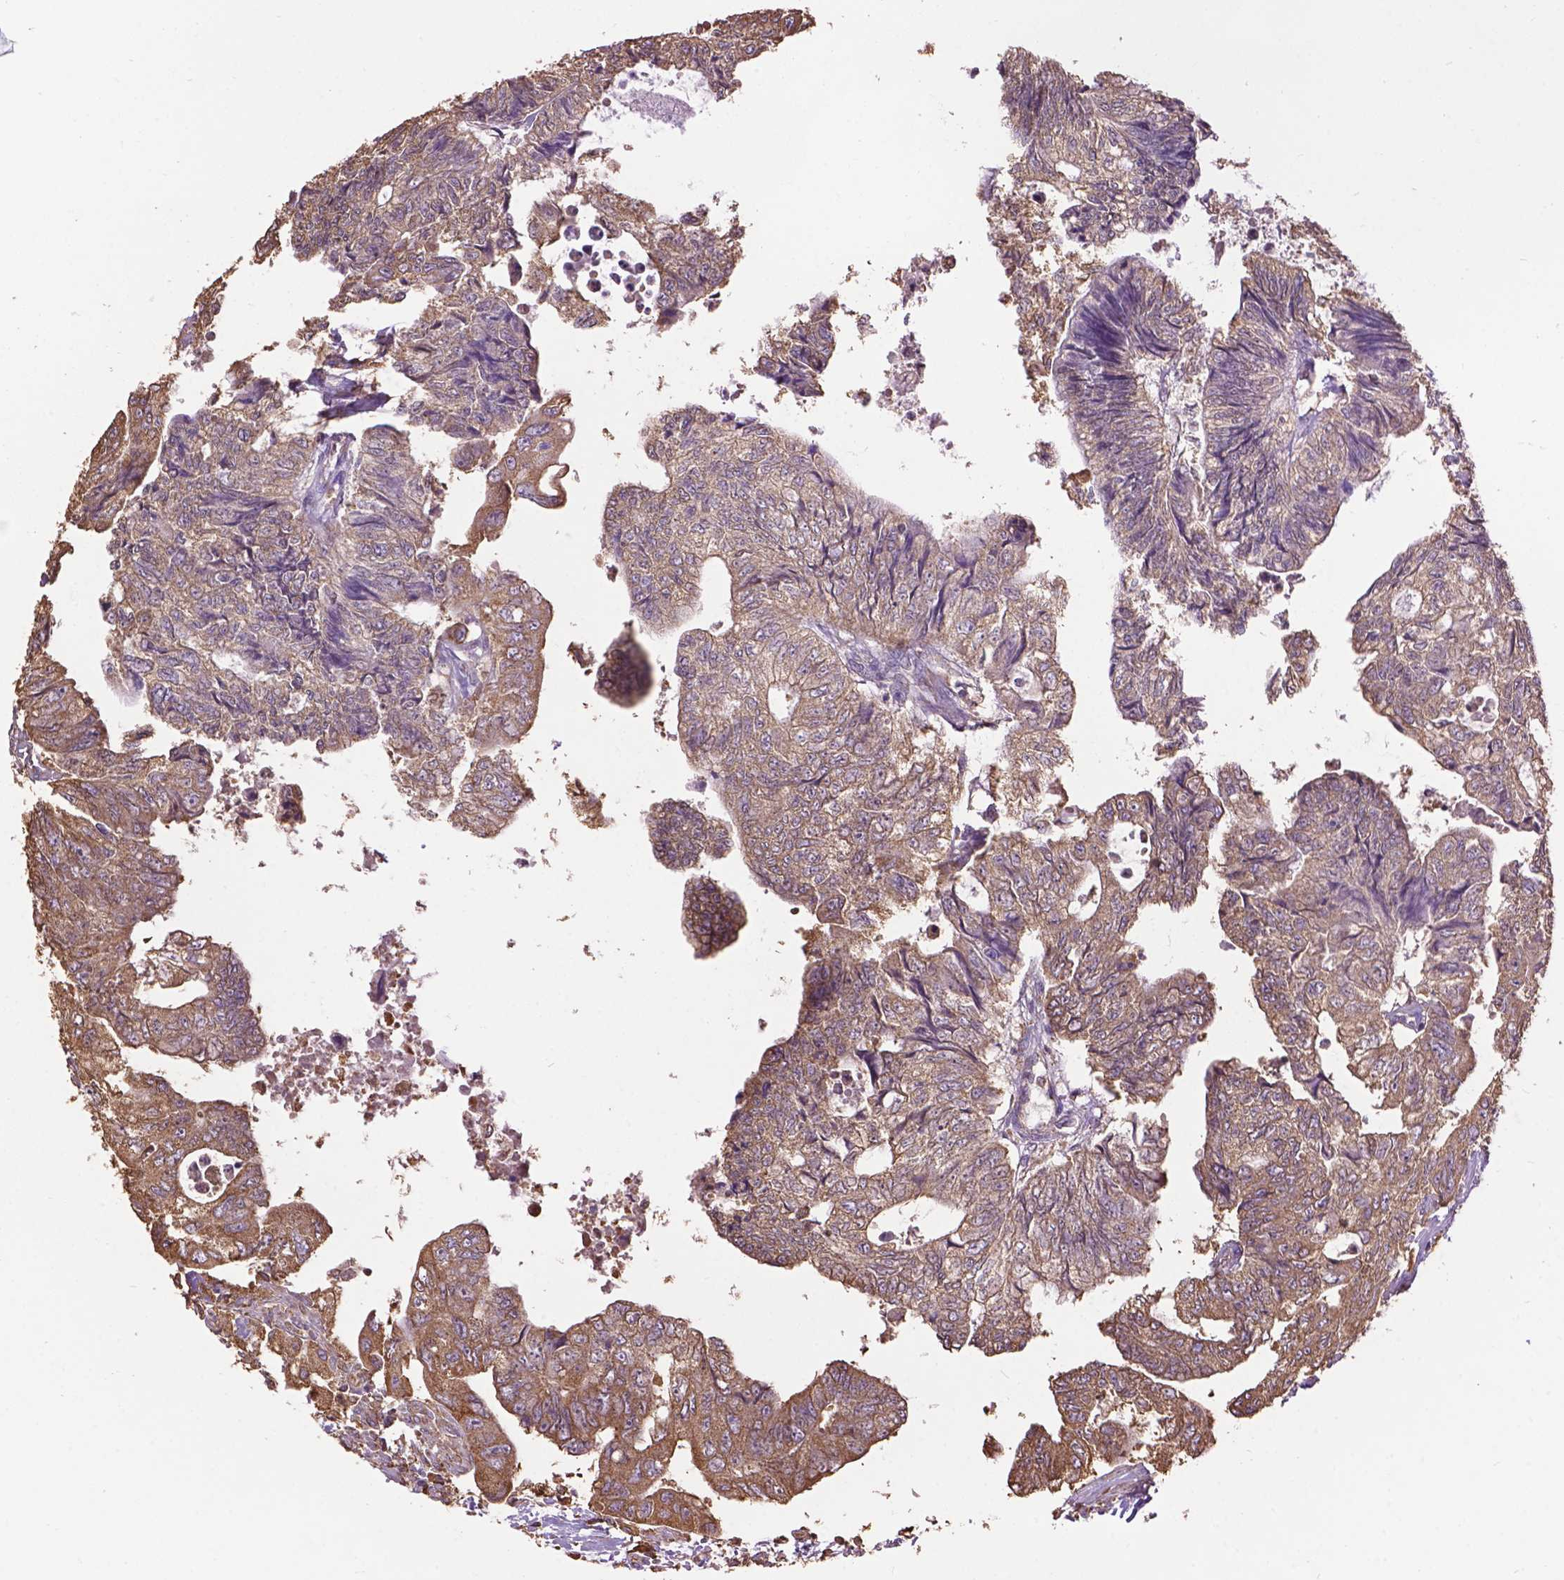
{"staining": {"intensity": "weak", "quantity": ">75%", "location": "cytoplasmic/membranous"}, "tissue": "colorectal cancer", "cell_type": "Tumor cells", "image_type": "cancer", "snomed": [{"axis": "morphology", "description": "Adenocarcinoma, NOS"}, {"axis": "topography", "description": "Colon"}], "caption": "The image demonstrates immunohistochemical staining of colorectal cancer (adenocarcinoma). There is weak cytoplasmic/membranous expression is seen in approximately >75% of tumor cells.", "gene": "PPP2R5E", "patient": {"sex": "male", "age": 57}}